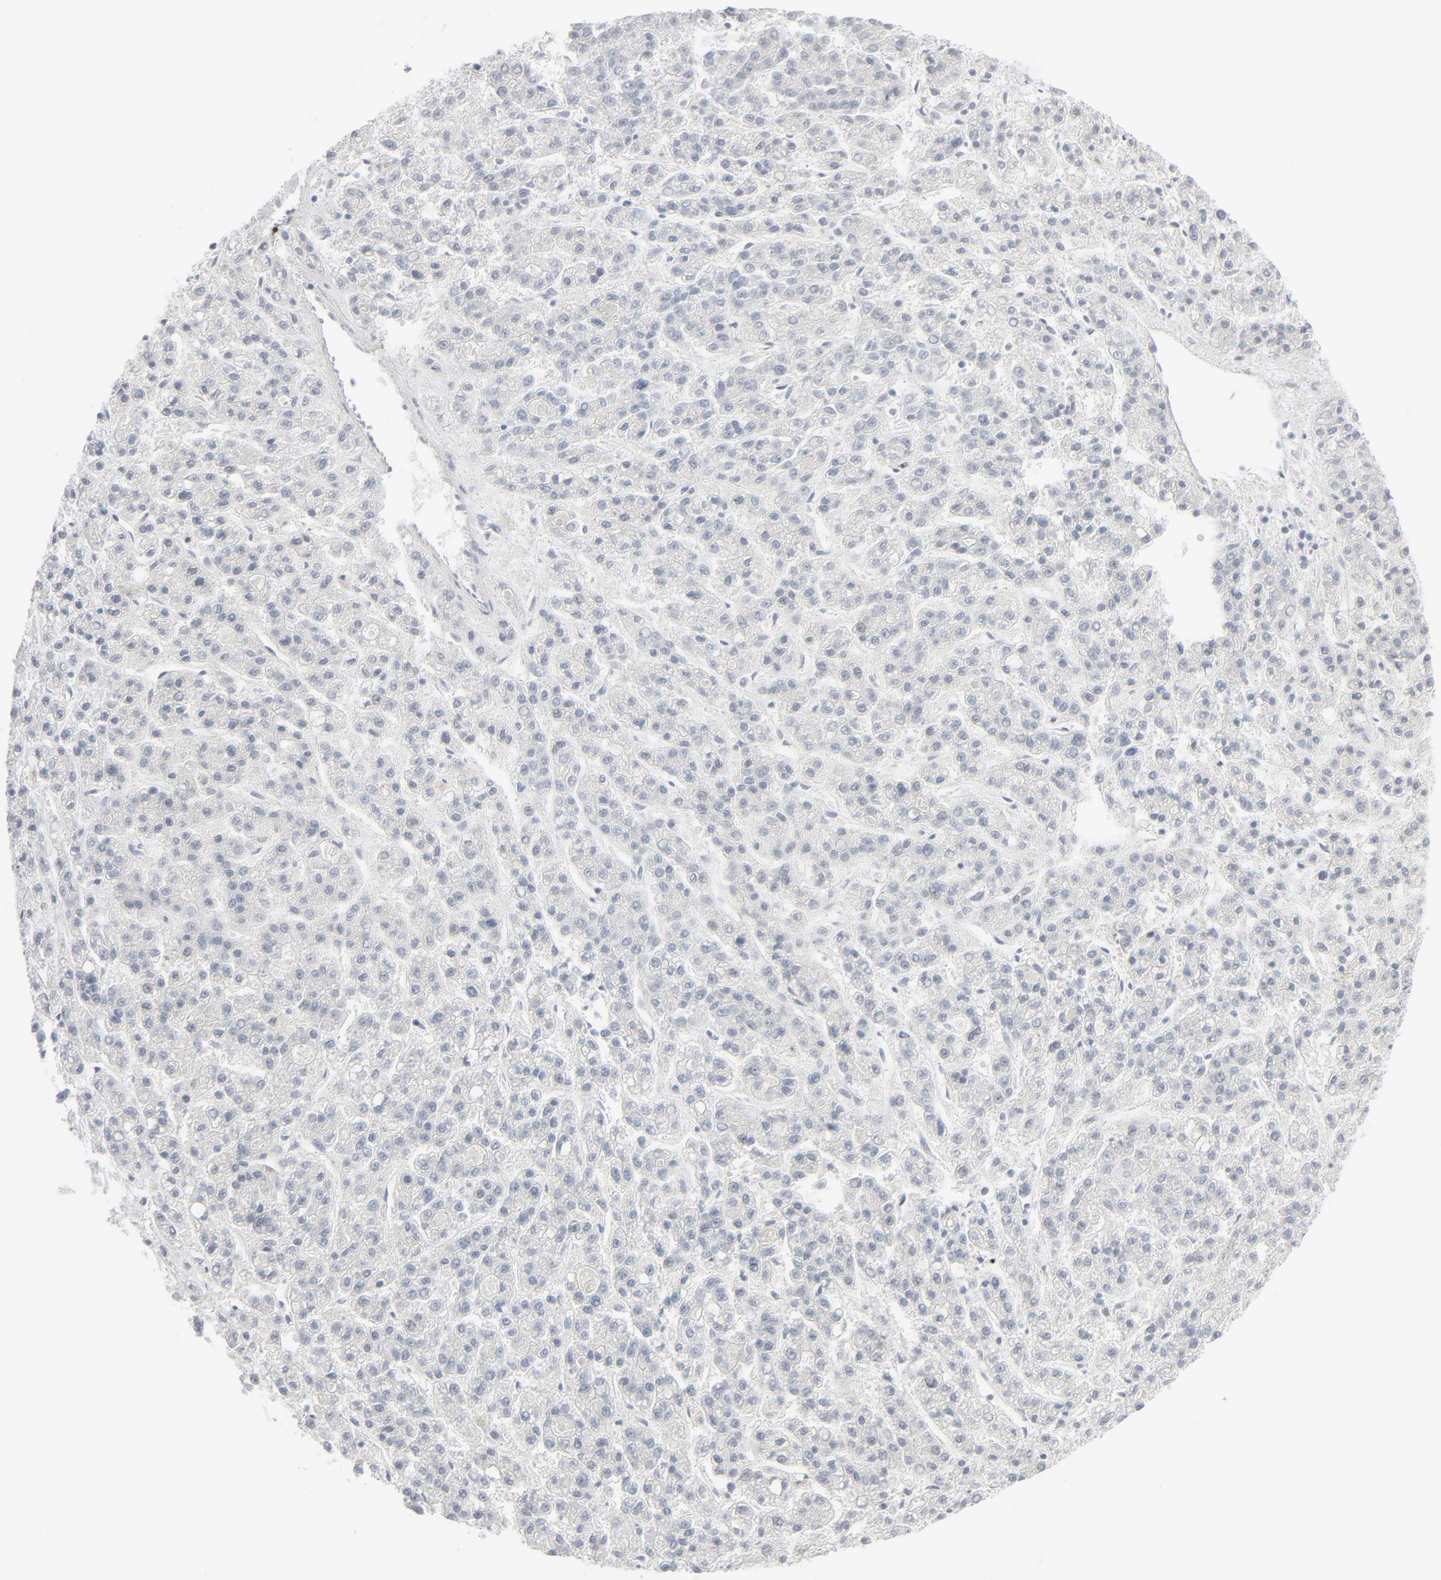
{"staining": {"intensity": "negative", "quantity": "none", "location": "none"}, "tissue": "liver cancer", "cell_type": "Tumor cells", "image_type": "cancer", "snomed": [{"axis": "morphology", "description": "Carcinoma, Hepatocellular, NOS"}, {"axis": "topography", "description": "Liver"}], "caption": "Tumor cells show no significant expression in liver cancer (hepatocellular carcinoma). (Brightfield microscopy of DAB immunohistochemistry at high magnification).", "gene": "MITF", "patient": {"sex": "male", "age": 70}}